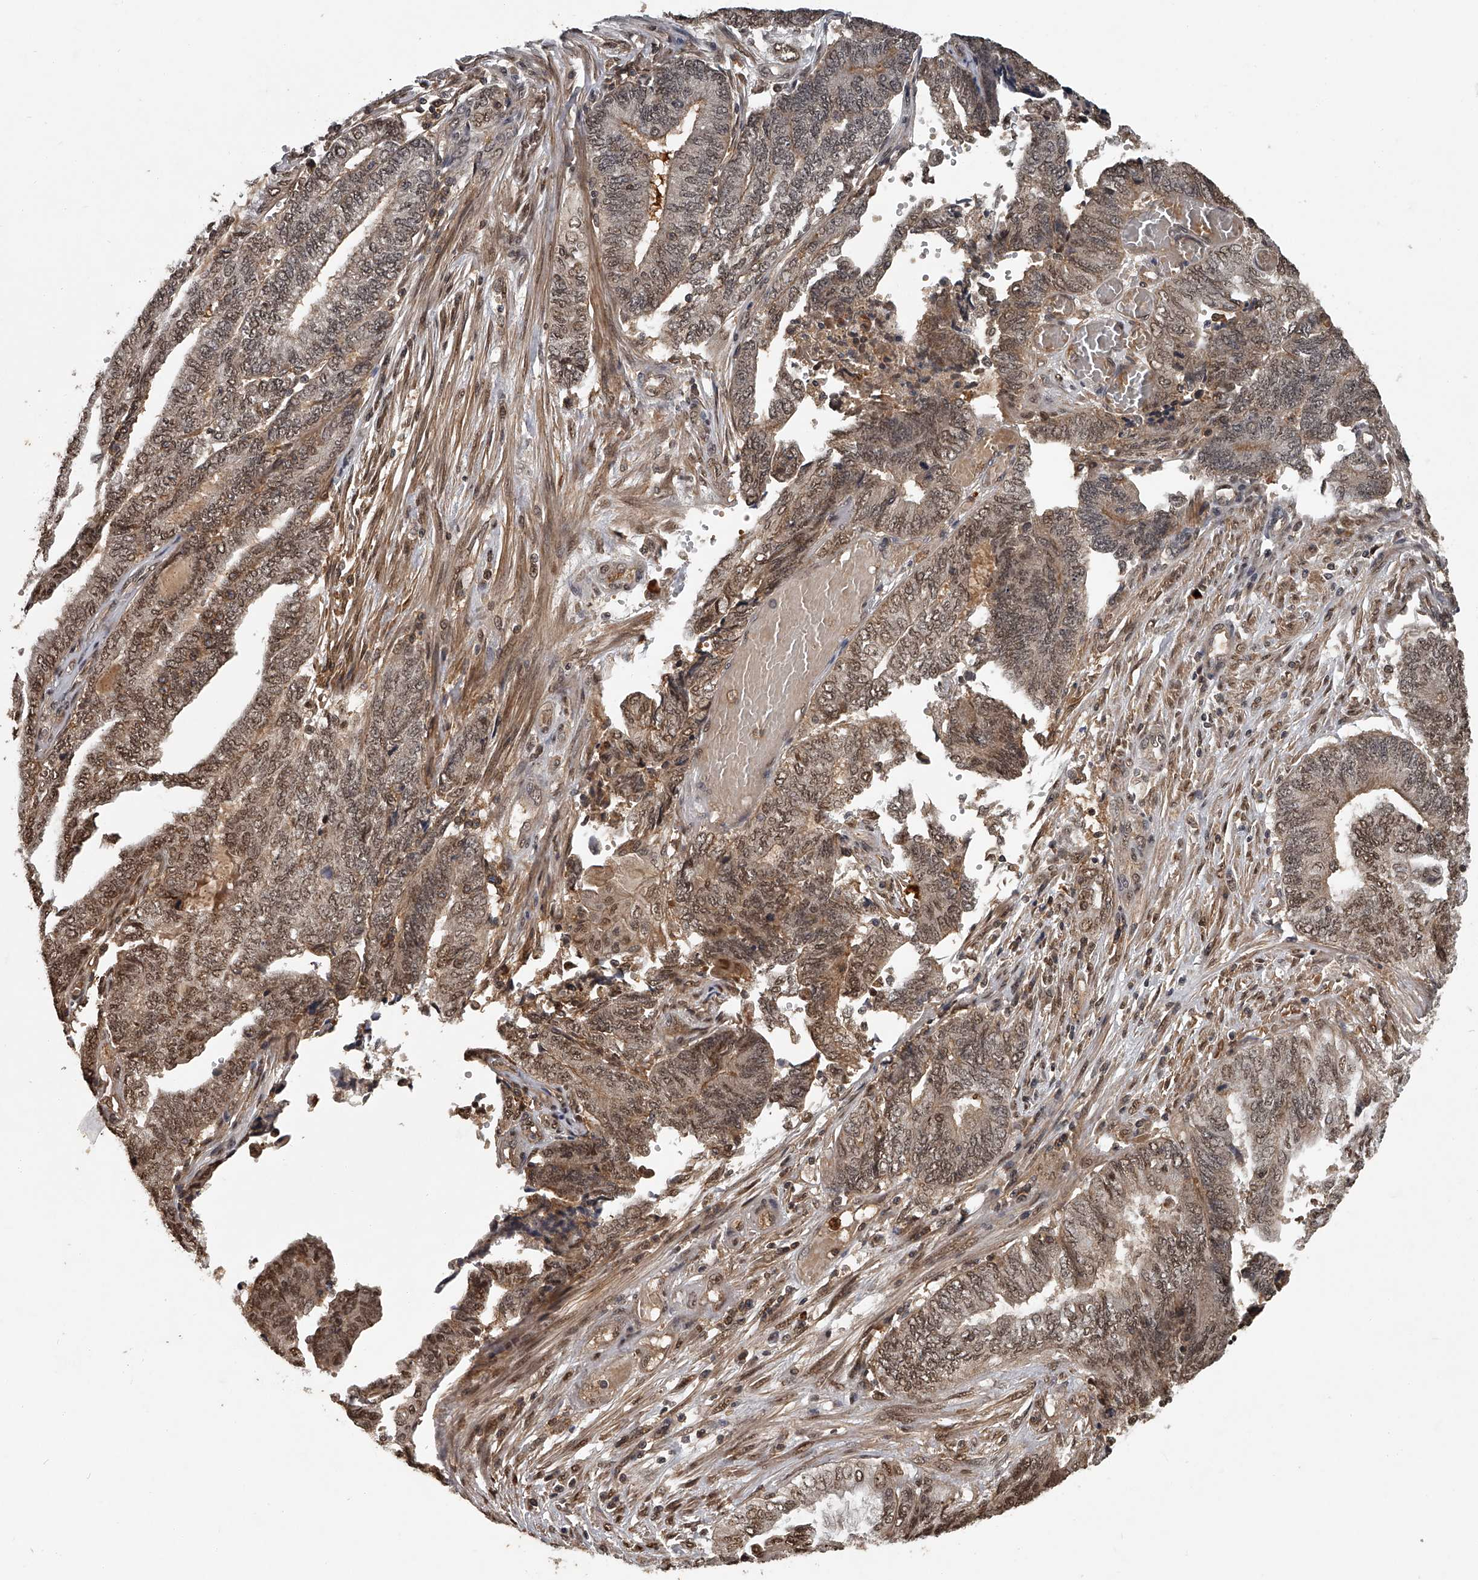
{"staining": {"intensity": "moderate", "quantity": ">75%", "location": "cytoplasmic/membranous,nuclear"}, "tissue": "endometrial cancer", "cell_type": "Tumor cells", "image_type": "cancer", "snomed": [{"axis": "morphology", "description": "Adenocarcinoma, NOS"}, {"axis": "topography", "description": "Uterus"}, {"axis": "topography", "description": "Endometrium"}], "caption": "Immunohistochemistry (DAB) staining of human endometrial cancer displays moderate cytoplasmic/membranous and nuclear protein expression in approximately >75% of tumor cells.", "gene": "PLEKHG1", "patient": {"sex": "female", "age": 70}}